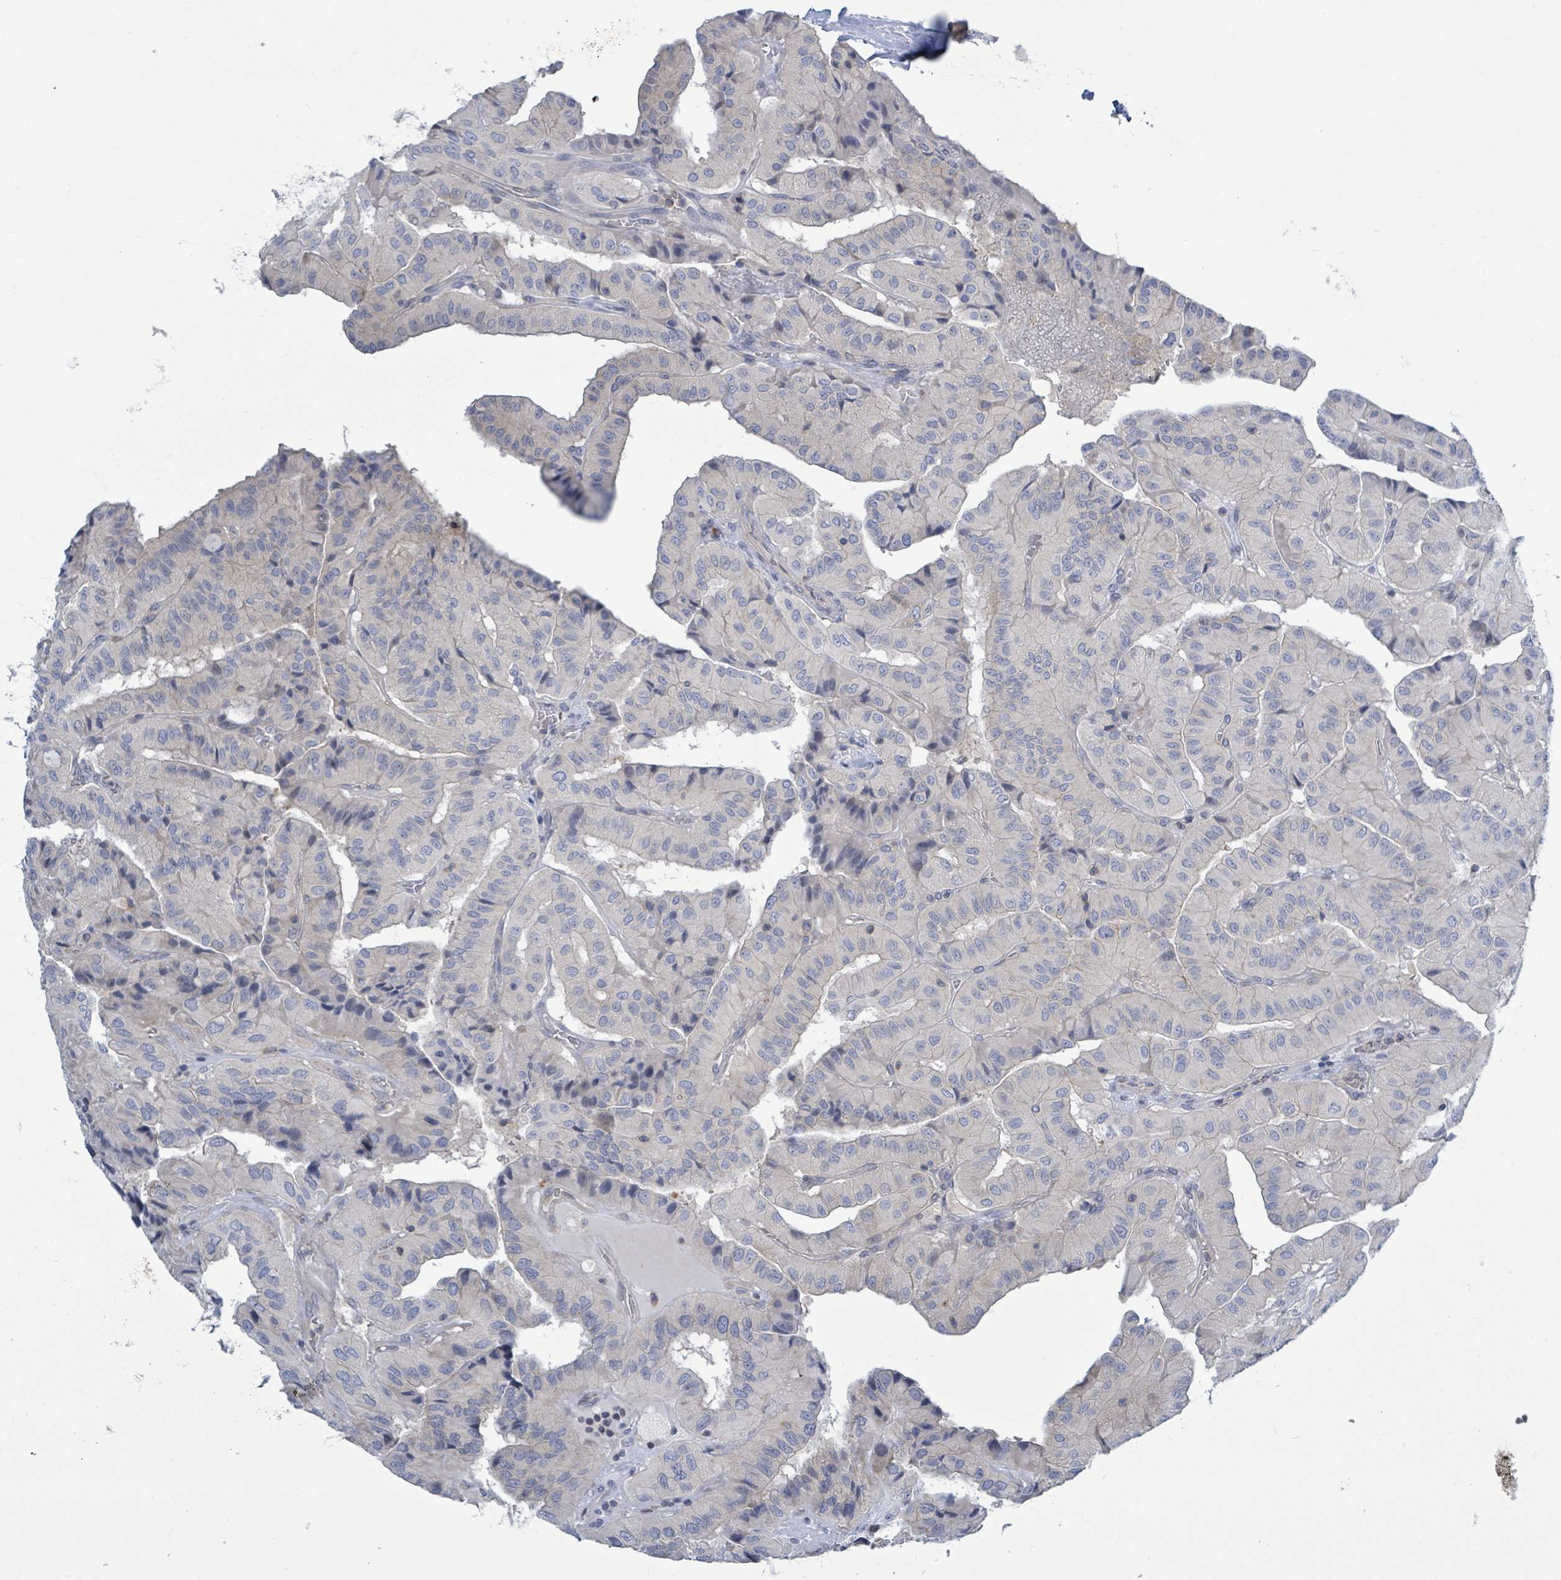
{"staining": {"intensity": "negative", "quantity": "none", "location": "none"}, "tissue": "thyroid cancer", "cell_type": "Tumor cells", "image_type": "cancer", "snomed": [{"axis": "morphology", "description": "Normal tissue, NOS"}, {"axis": "morphology", "description": "Papillary adenocarcinoma, NOS"}, {"axis": "topography", "description": "Thyroid gland"}], "caption": "Photomicrograph shows no significant protein expression in tumor cells of thyroid cancer.", "gene": "DGKZ", "patient": {"sex": "female", "age": 59}}